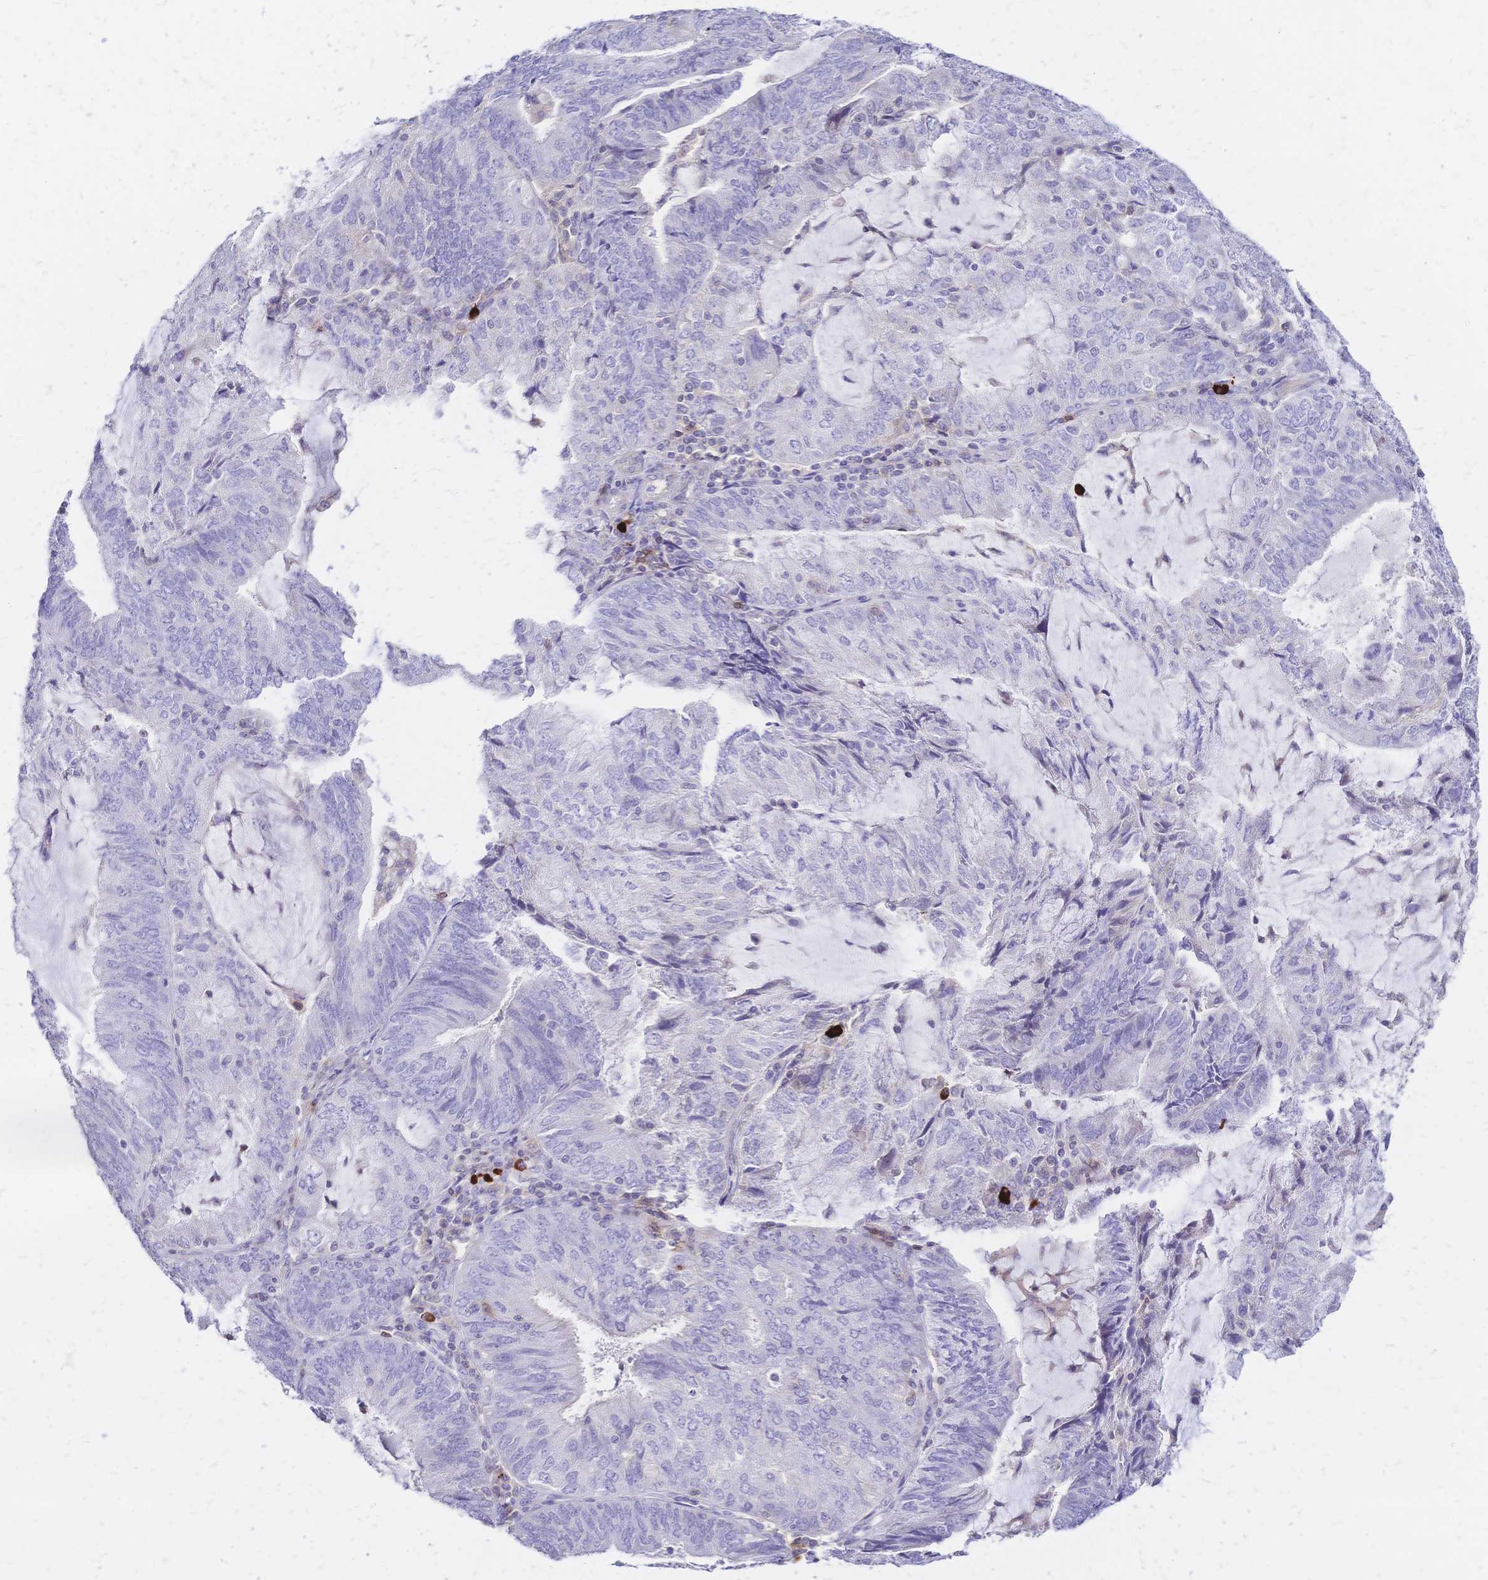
{"staining": {"intensity": "negative", "quantity": "none", "location": "none"}, "tissue": "endometrial cancer", "cell_type": "Tumor cells", "image_type": "cancer", "snomed": [{"axis": "morphology", "description": "Adenocarcinoma, NOS"}, {"axis": "topography", "description": "Endometrium"}], "caption": "This is a image of immunohistochemistry staining of endometrial cancer (adenocarcinoma), which shows no staining in tumor cells.", "gene": "IL2RA", "patient": {"sex": "female", "age": 81}}